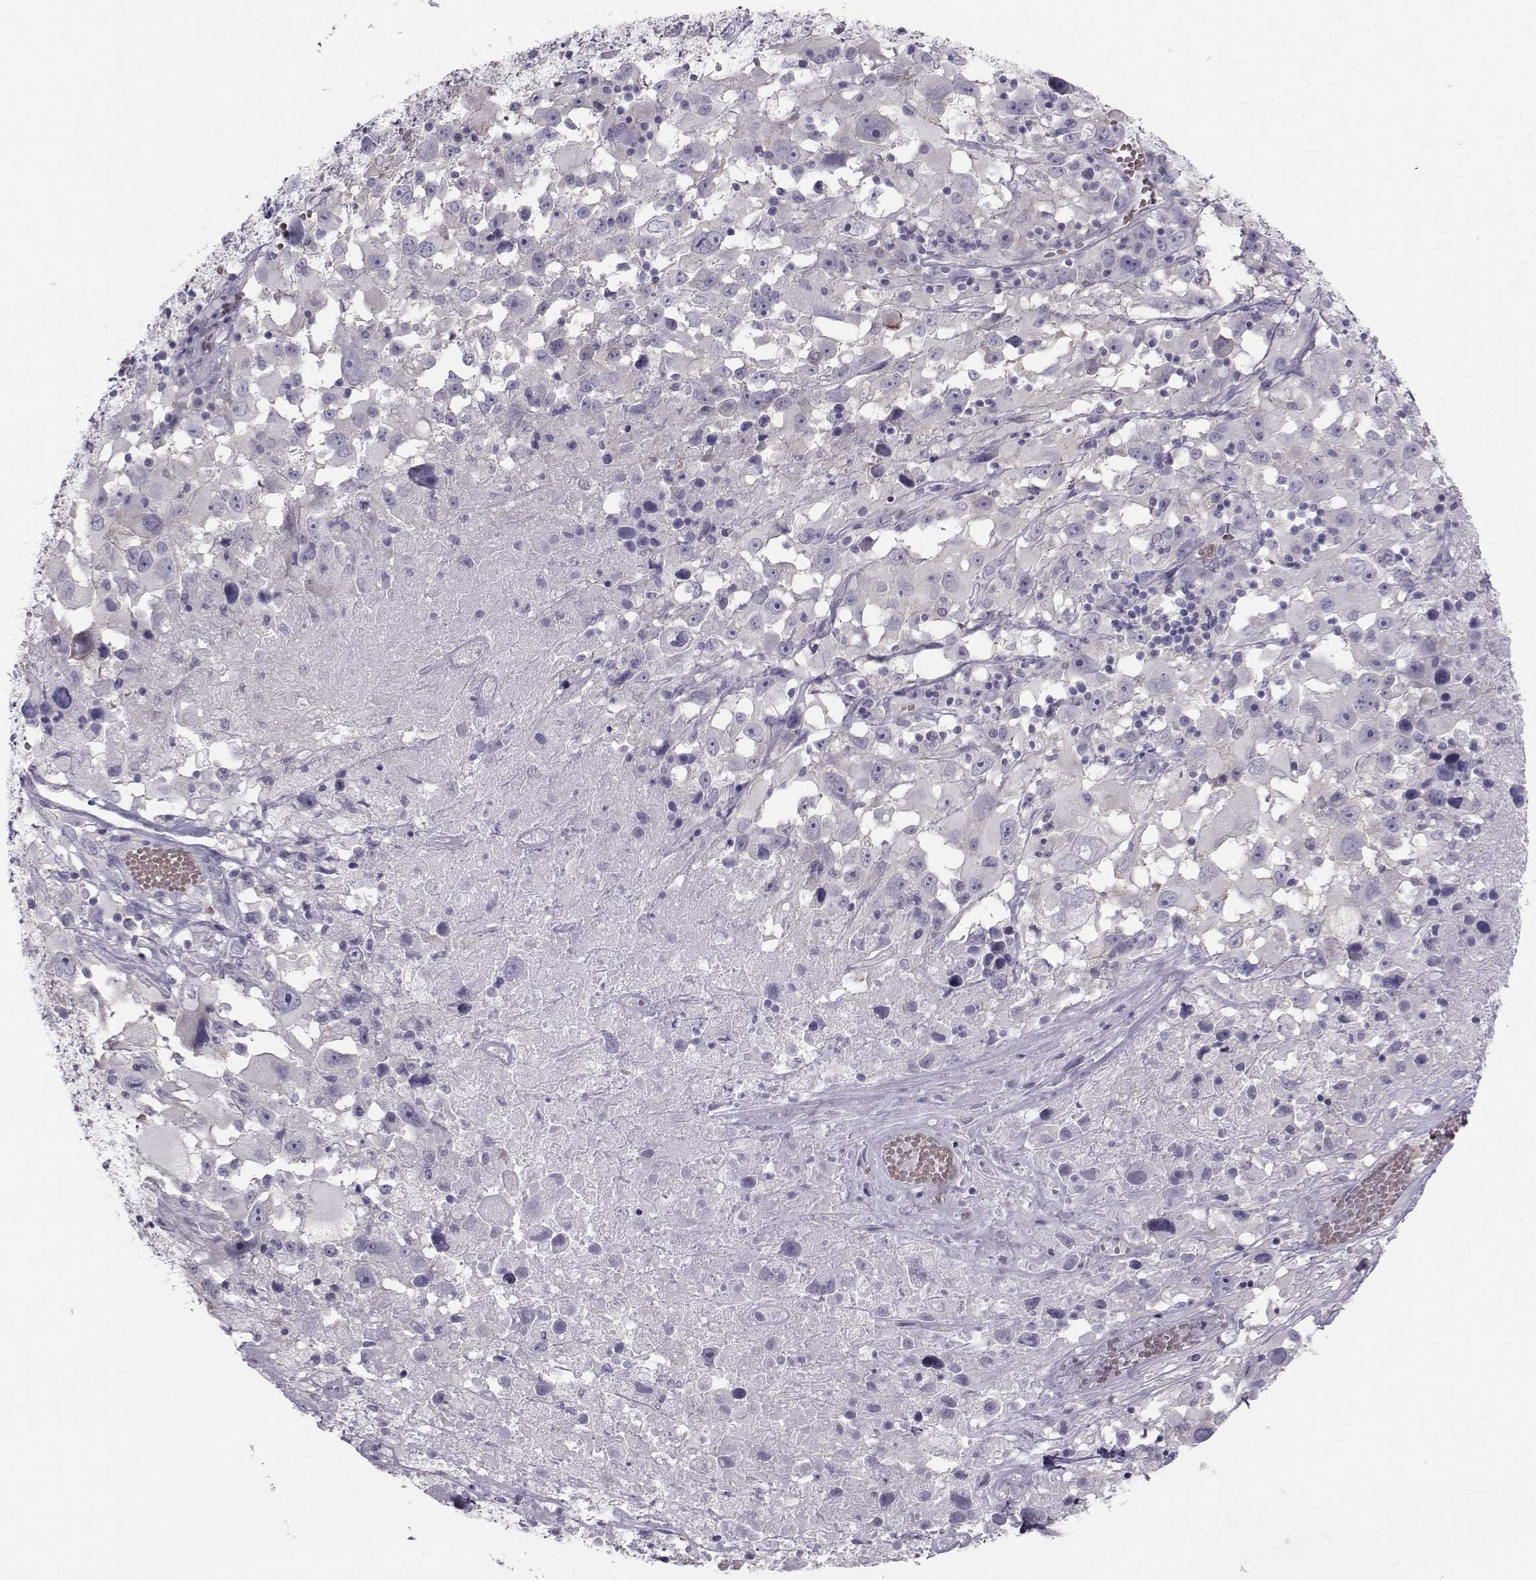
{"staining": {"intensity": "negative", "quantity": "none", "location": "none"}, "tissue": "melanoma", "cell_type": "Tumor cells", "image_type": "cancer", "snomed": [{"axis": "morphology", "description": "Malignant melanoma, Metastatic site"}, {"axis": "topography", "description": "Soft tissue"}], "caption": "Immunohistochemical staining of malignant melanoma (metastatic site) shows no significant expression in tumor cells.", "gene": "GARIN3", "patient": {"sex": "male", "age": 50}}